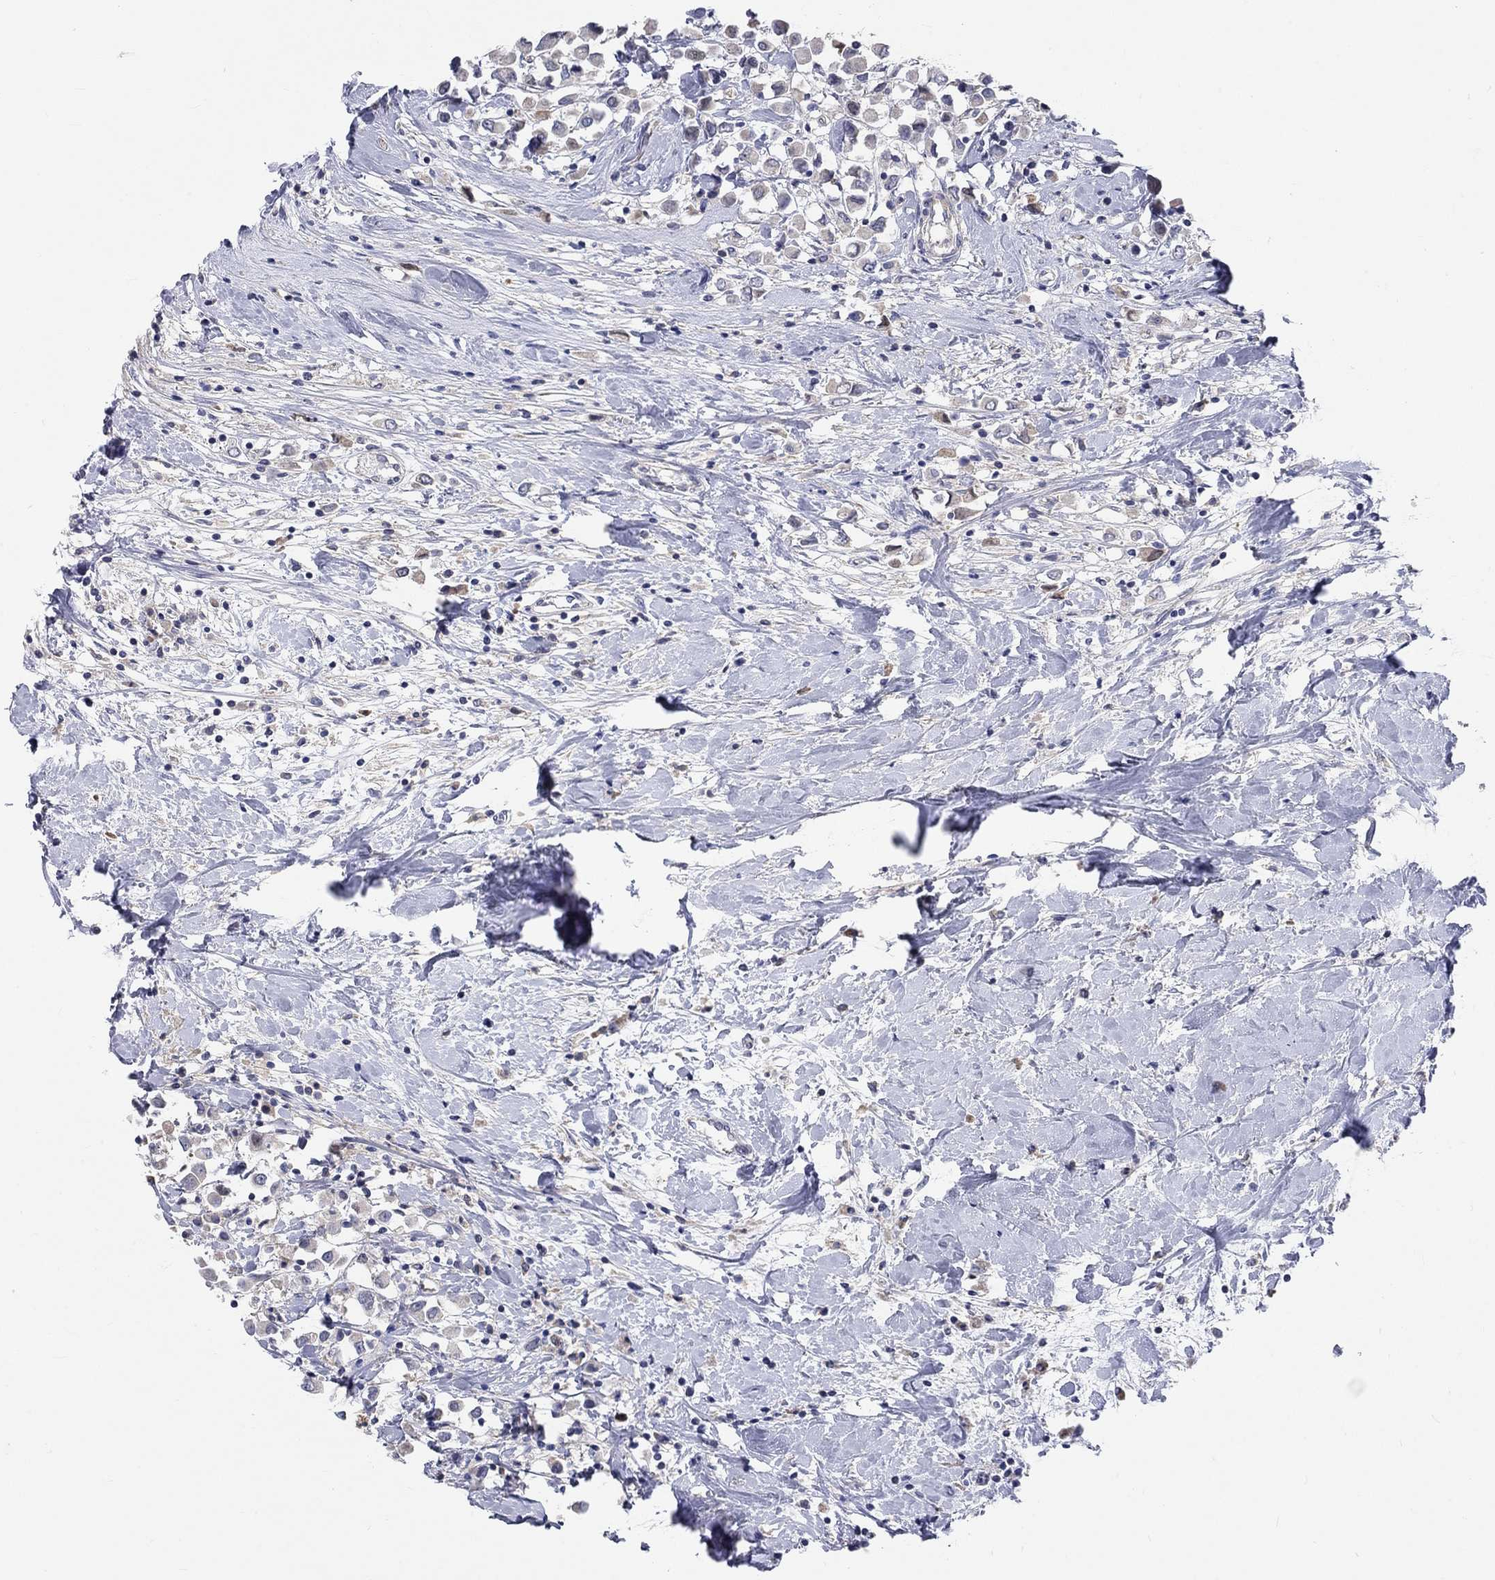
{"staining": {"intensity": "weak", "quantity": "25%-75%", "location": "cytoplasmic/membranous"}, "tissue": "breast cancer", "cell_type": "Tumor cells", "image_type": "cancer", "snomed": [{"axis": "morphology", "description": "Duct carcinoma"}, {"axis": "topography", "description": "Breast"}], "caption": "Human breast cancer stained for a protein (brown) reveals weak cytoplasmic/membranous positive expression in approximately 25%-75% of tumor cells.", "gene": "PCDHGA10", "patient": {"sex": "female", "age": 61}}